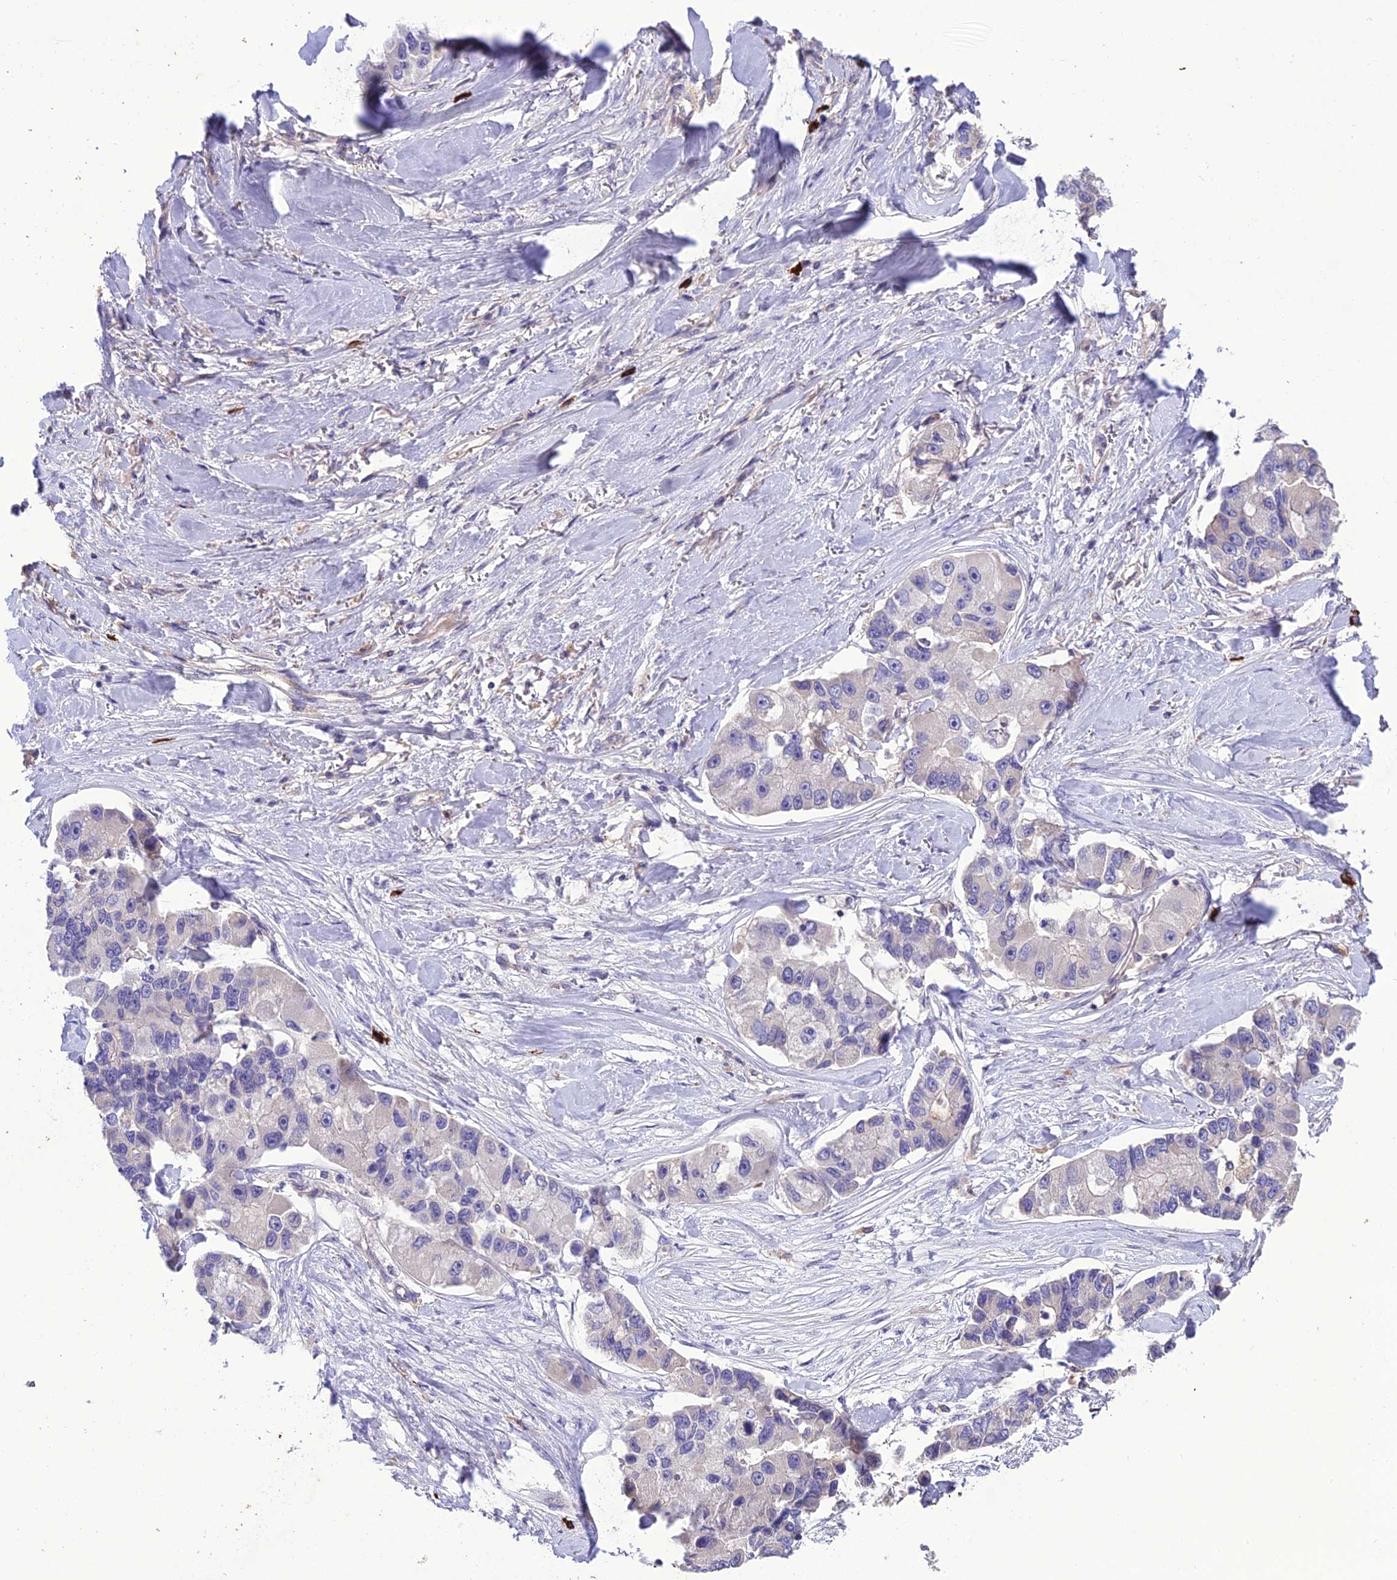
{"staining": {"intensity": "negative", "quantity": "none", "location": "none"}, "tissue": "lung cancer", "cell_type": "Tumor cells", "image_type": "cancer", "snomed": [{"axis": "morphology", "description": "Adenocarcinoma, NOS"}, {"axis": "topography", "description": "Lung"}], "caption": "This is an immunohistochemistry histopathology image of human adenocarcinoma (lung). There is no staining in tumor cells.", "gene": "MIOS", "patient": {"sex": "female", "age": 54}}